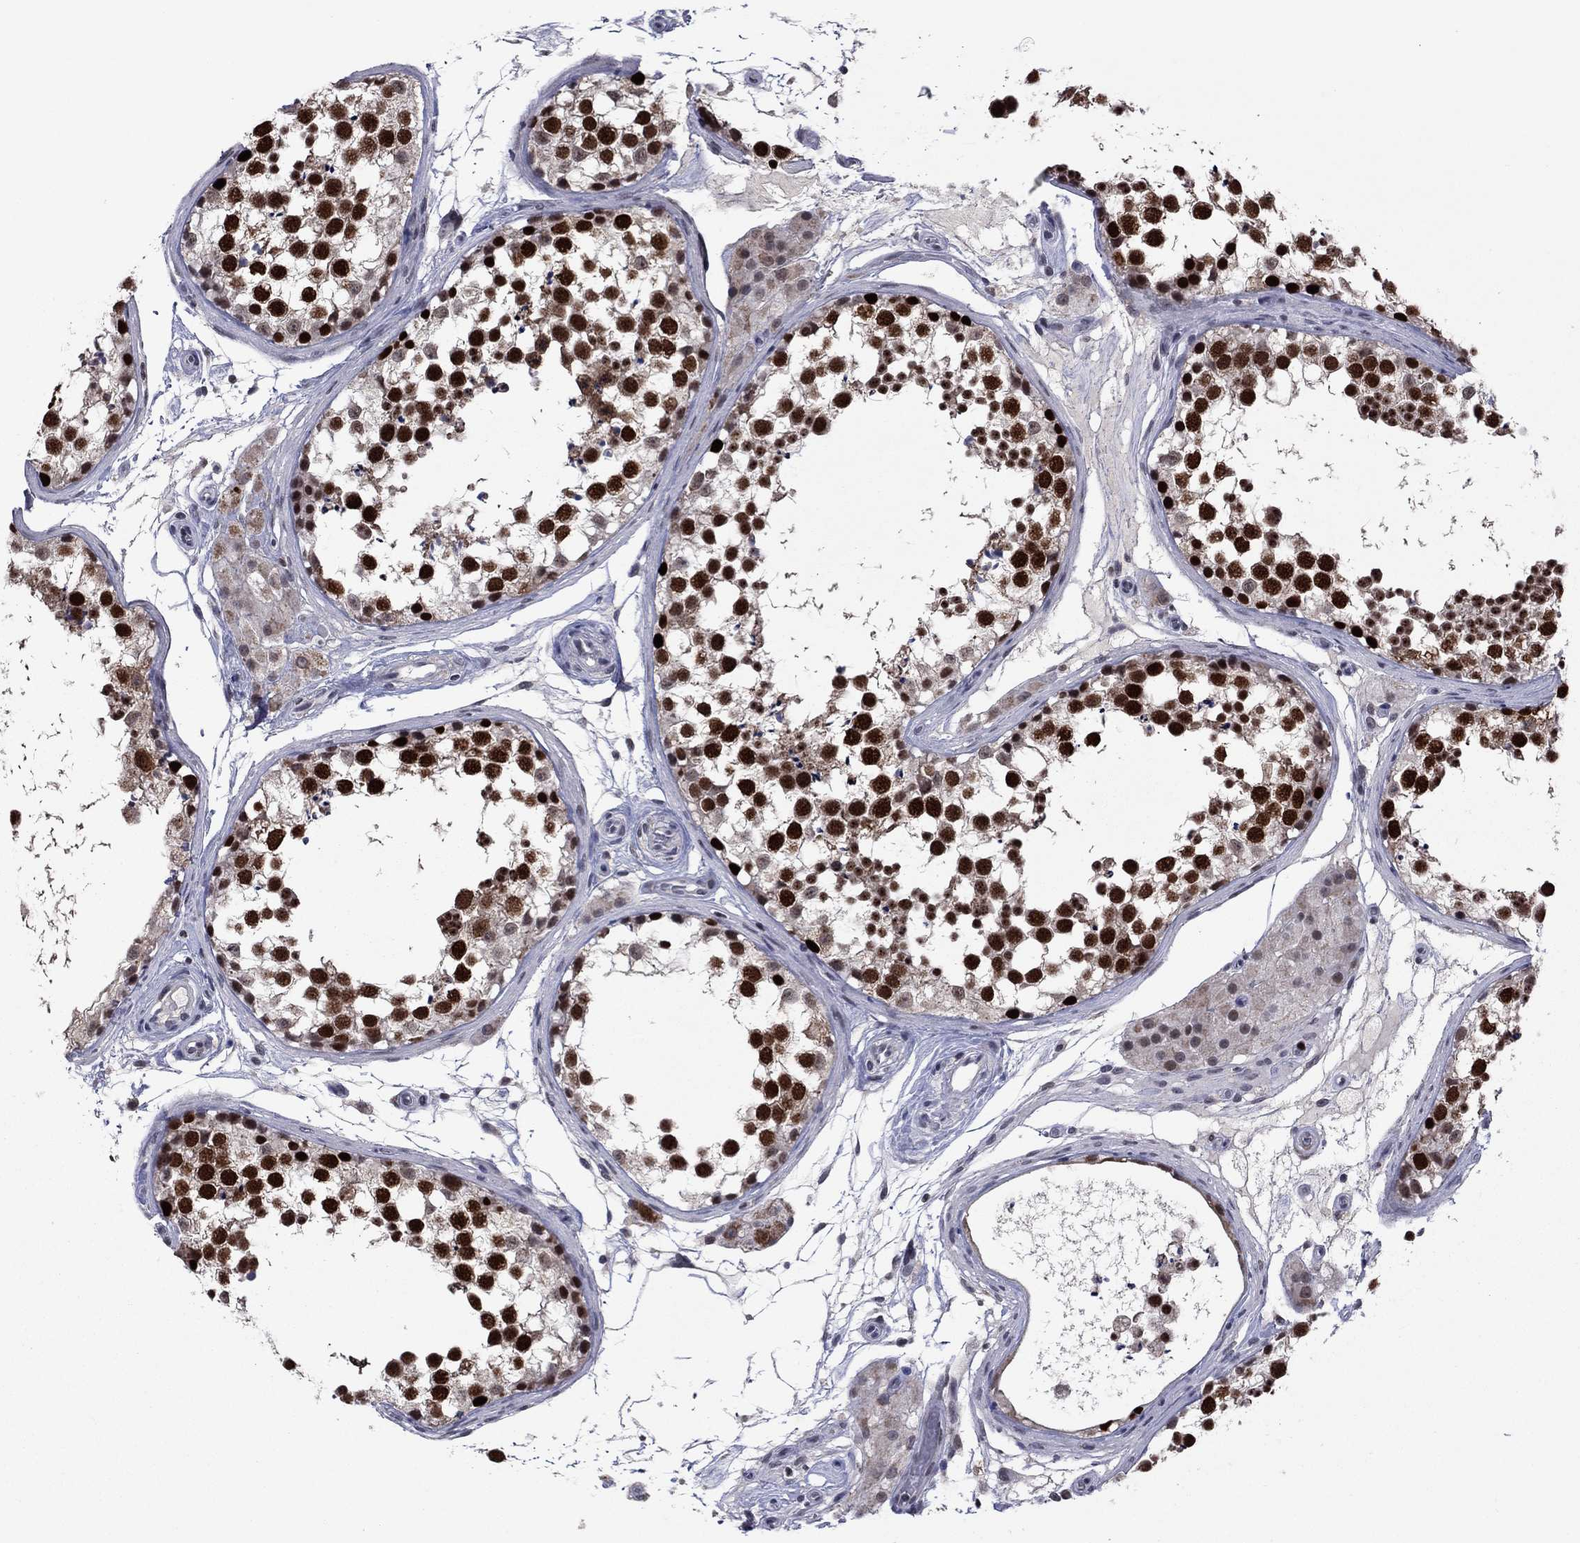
{"staining": {"intensity": "strong", "quantity": "25%-75%", "location": "nuclear"}, "tissue": "testis", "cell_type": "Cells in seminiferous ducts", "image_type": "normal", "snomed": [{"axis": "morphology", "description": "Normal tissue, NOS"}, {"axis": "morphology", "description": "Seminoma, NOS"}, {"axis": "topography", "description": "Testis"}], "caption": "This micrograph exhibits benign testis stained with immunohistochemistry to label a protein in brown. The nuclear of cells in seminiferous ducts show strong positivity for the protein. Nuclei are counter-stained blue.", "gene": "CDCA5", "patient": {"sex": "male", "age": 65}}